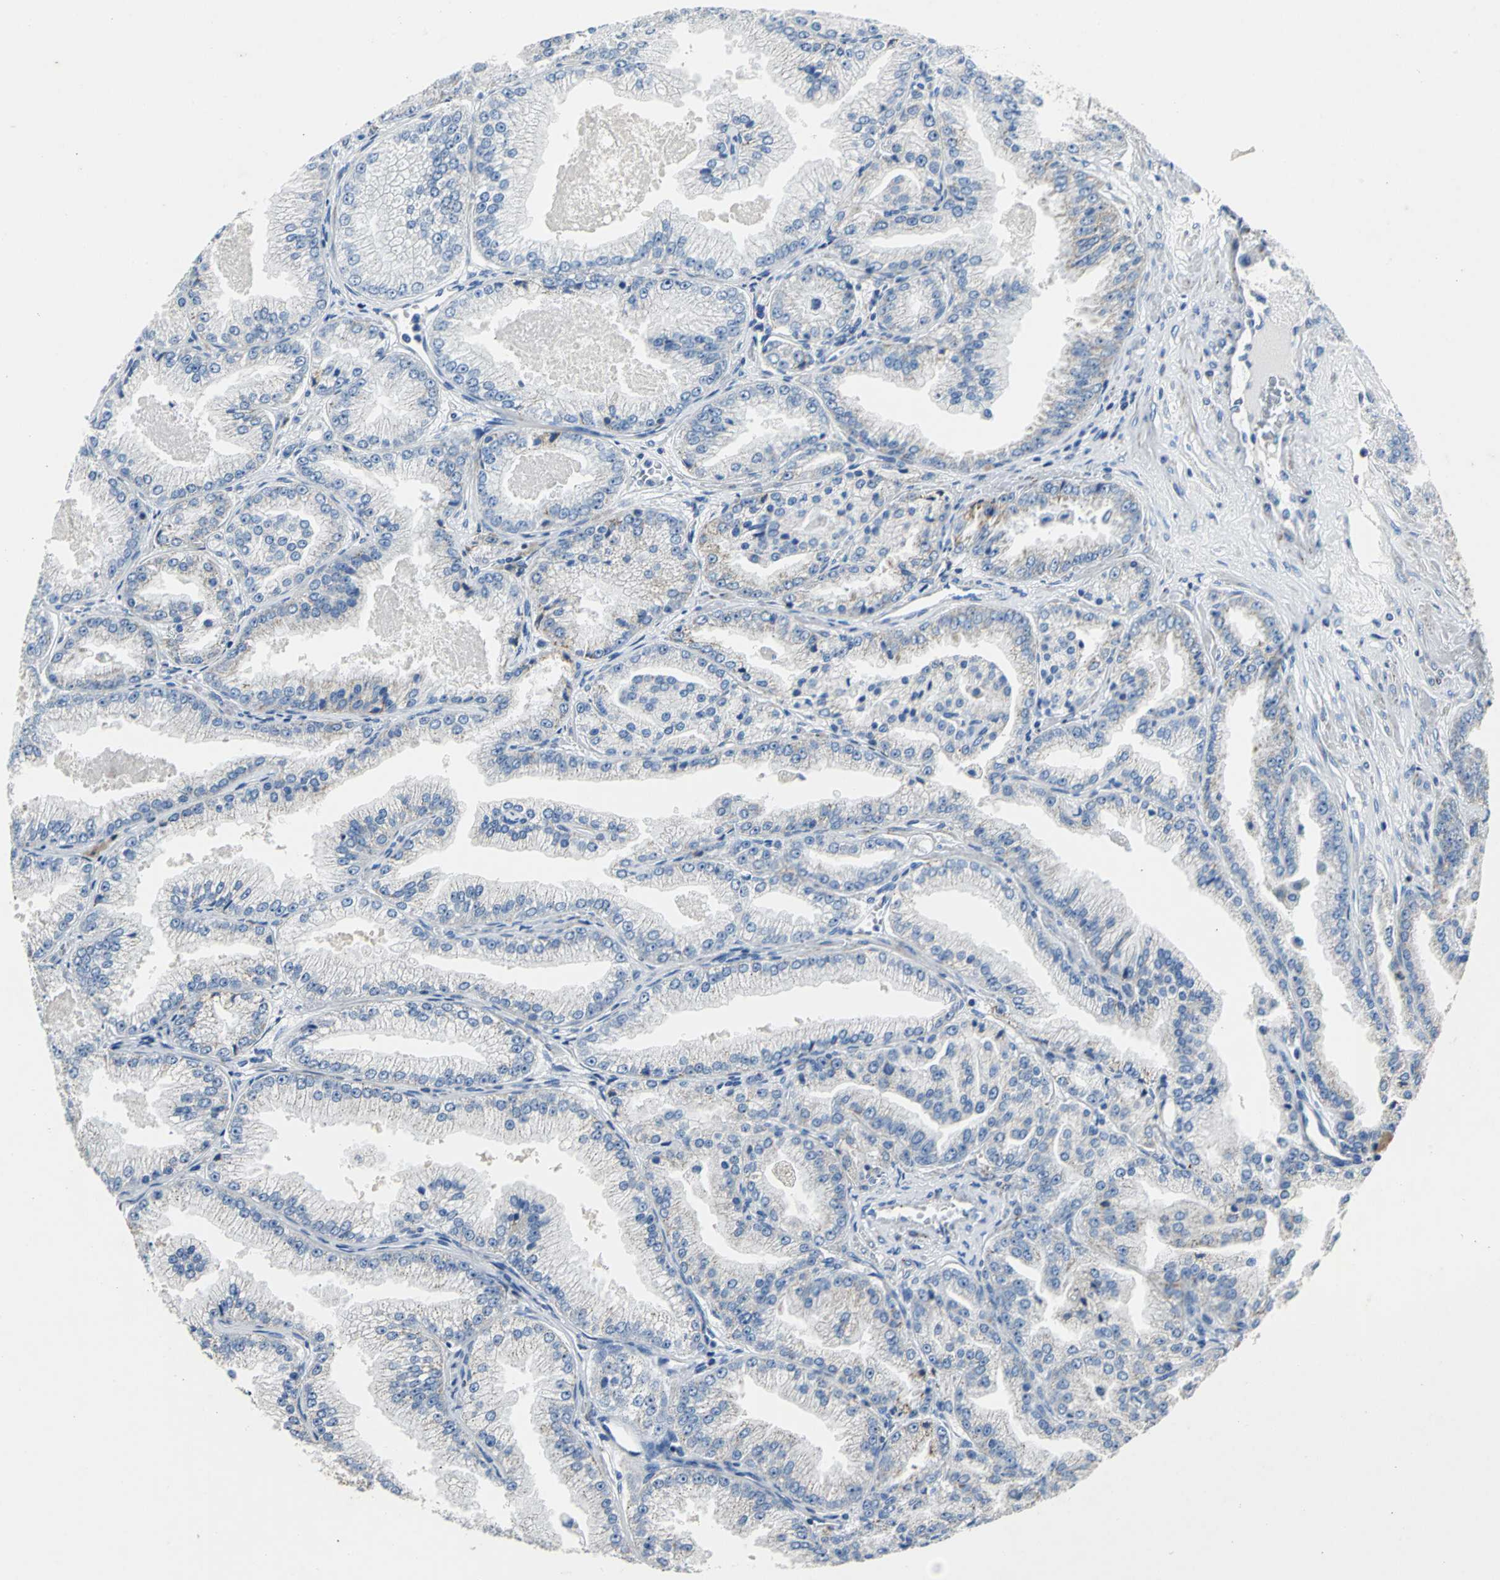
{"staining": {"intensity": "weak", "quantity": ">75%", "location": "cytoplasmic/membranous"}, "tissue": "prostate cancer", "cell_type": "Tumor cells", "image_type": "cancer", "snomed": [{"axis": "morphology", "description": "Adenocarcinoma, High grade"}, {"axis": "topography", "description": "Prostate"}], "caption": "High-power microscopy captured an IHC micrograph of prostate cancer, revealing weak cytoplasmic/membranous expression in about >75% of tumor cells.", "gene": "IFI6", "patient": {"sex": "male", "age": 61}}